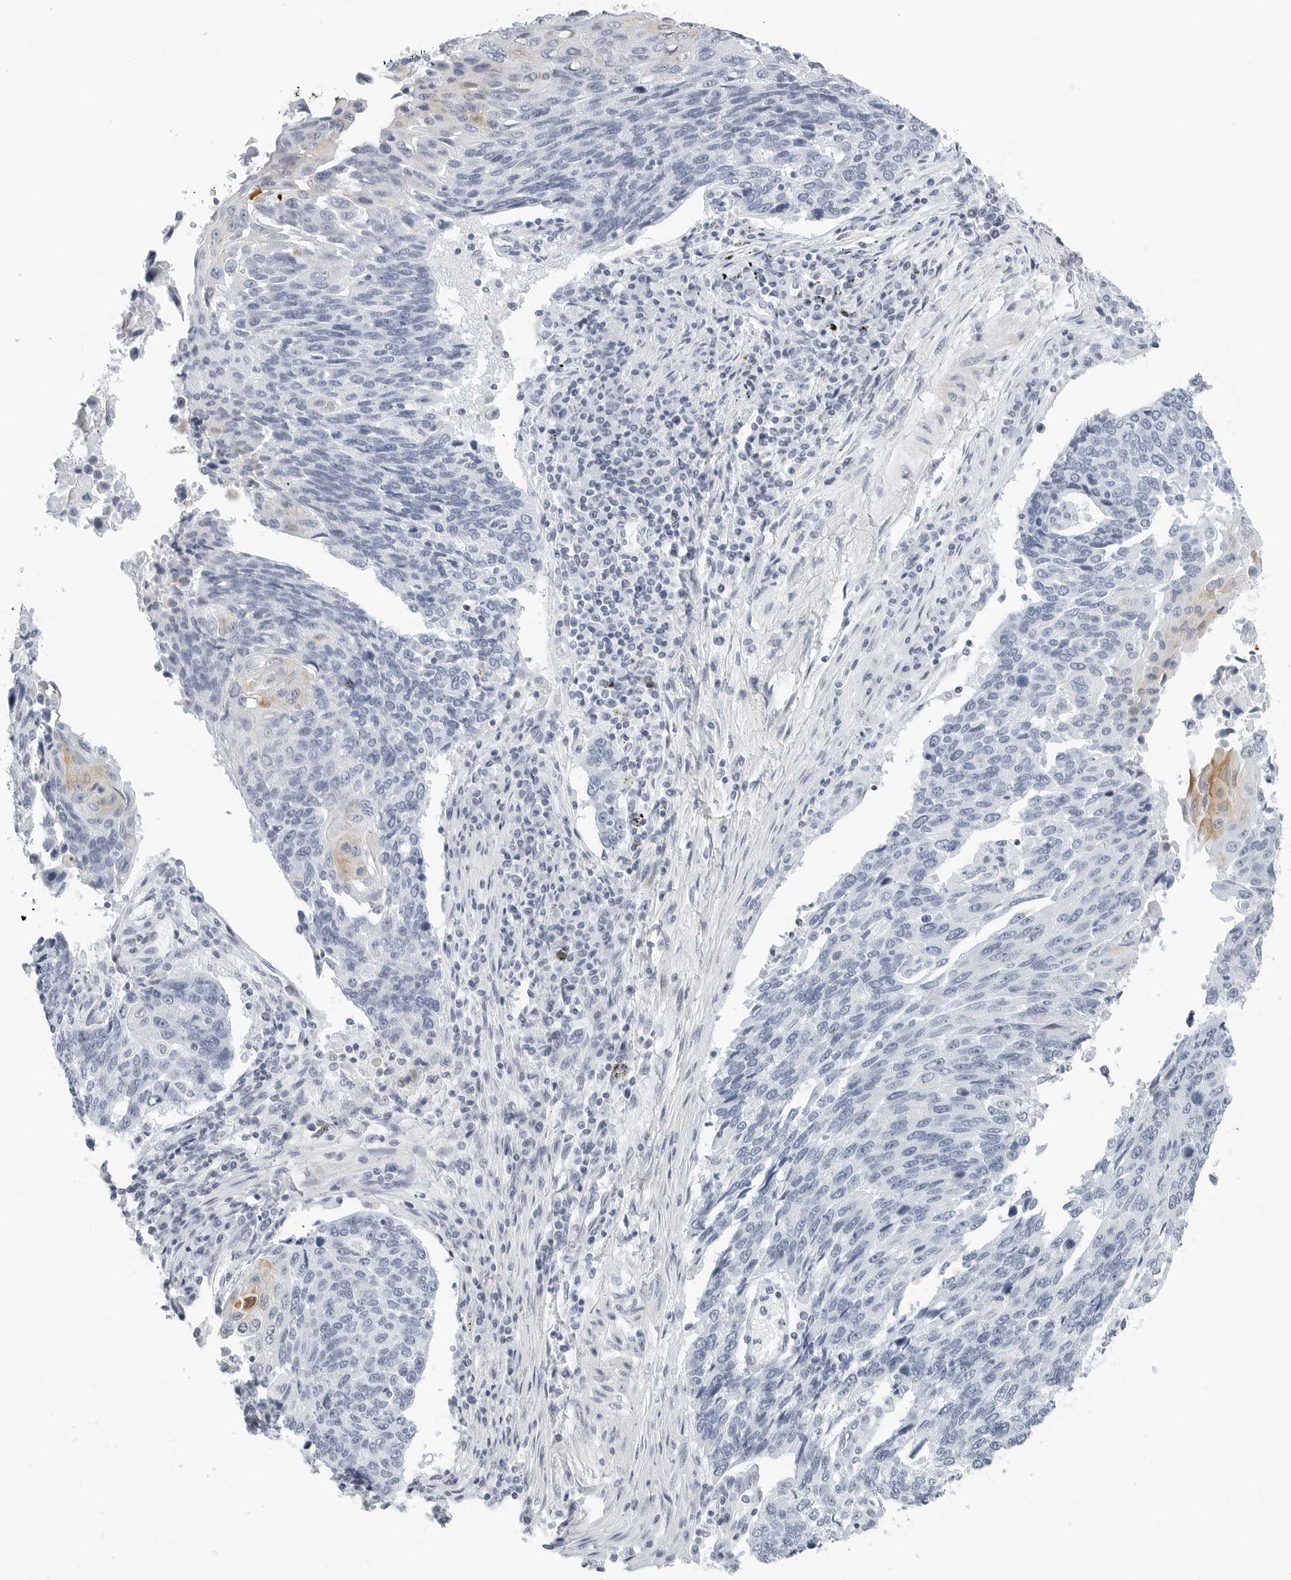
{"staining": {"intensity": "weak", "quantity": "<25%", "location": "cytoplasmic/membranous"}, "tissue": "lung cancer", "cell_type": "Tumor cells", "image_type": "cancer", "snomed": [{"axis": "morphology", "description": "Squamous cell carcinoma, NOS"}, {"axis": "topography", "description": "Lung"}], "caption": "Tumor cells show no significant positivity in lung squamous cell carcinoma.", "gene": "NTMT2", "patient": {"sex": "male", "age": 66}}